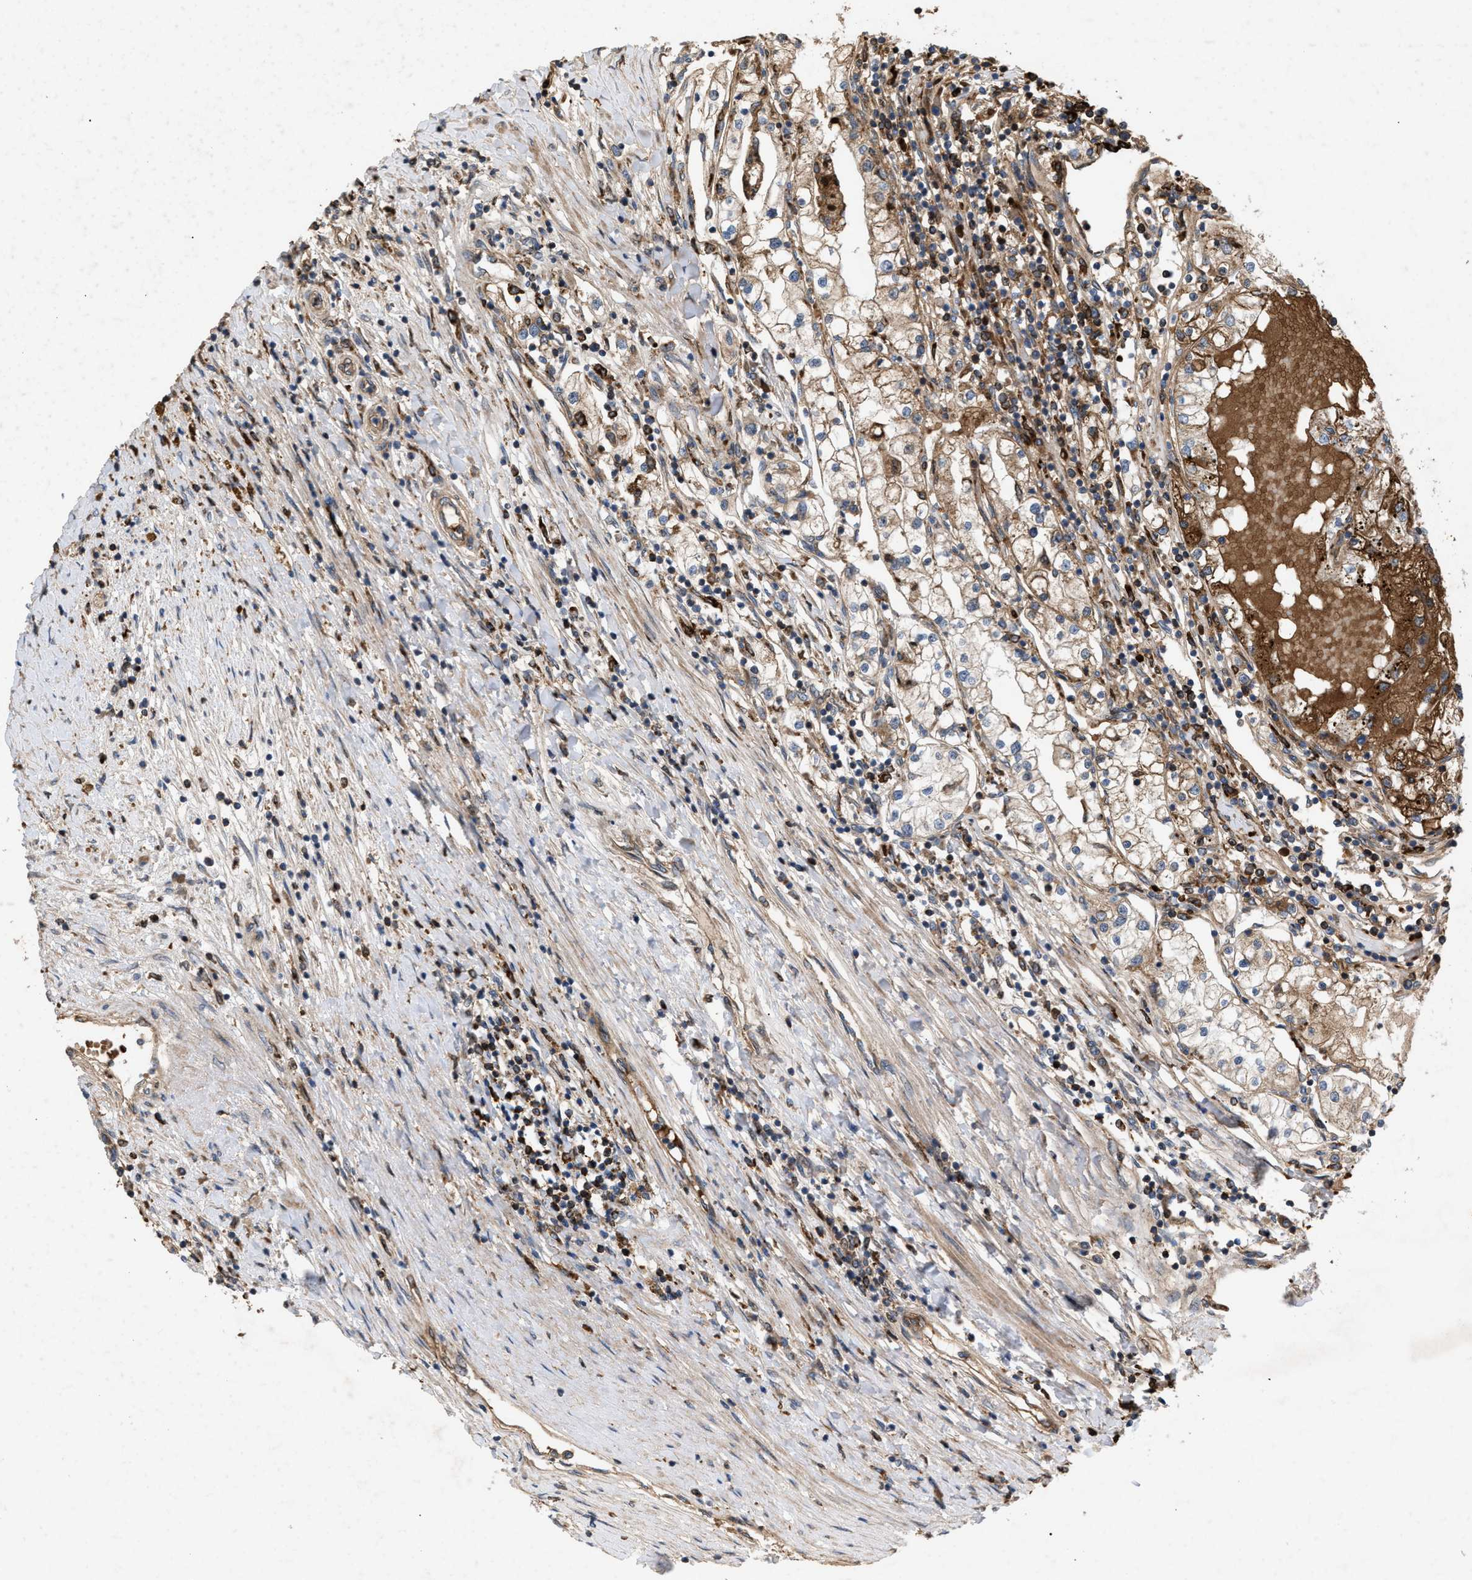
{"staining": {"intensity": "weak", "quantity": "25%-75%", "location": "cytoplasmic/membranous"}, "tissue": "renal cancer", "cell_type": "Tumor cells", "image_type": "cancer", "snomed": [{"axis": "morphology", "description": "Adenocarcinoma, NOS"}, {"axis": "topography", "description": "Kidney"}], "caption": "Tumor cells display weak cytoplasmic/membranous expression in approximately 25%-75% of cells in renal adenocarcinoma.", "gene": "GCC1", "patient": {"sex": "male", "age": 68}}